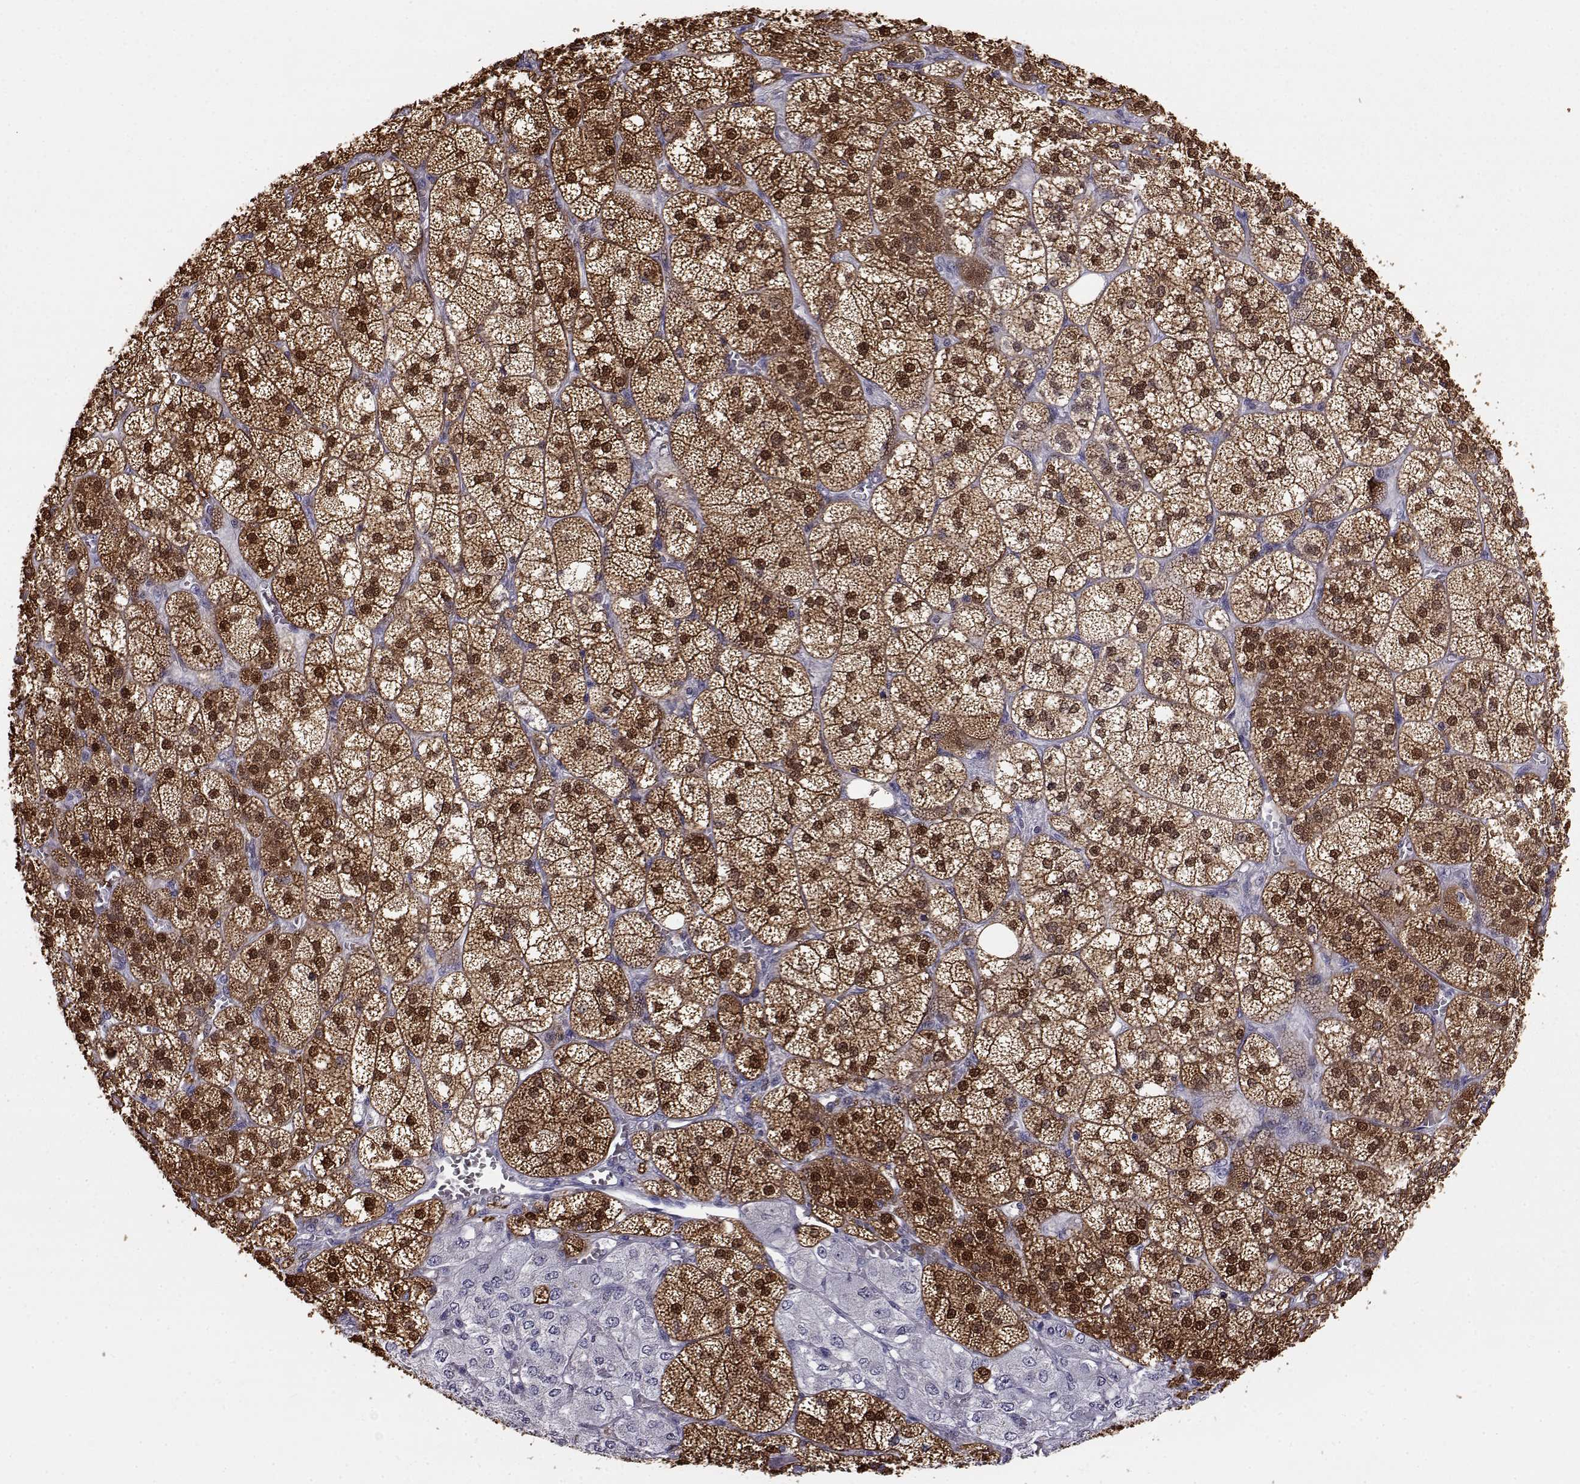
{"staining": {"intensity": "strong", "quantity": ">75%", "location": "cytoplasmic/membranous,nuclear"}, "tissue": "adrenal gland", "cell_type": "Glandular cells", "image_type": "normal", "snomed": [{"axis": "morphology", "description": "Normal tissue, NOS"}, {"axis": "topography", "description": "Adrenal gland"}], "caption": "Immunohistochemistry (IHC) staining of normal adrenal gland, which displays high levels of strong cytoplasmic/membranous,nuclear staining in about >75% of glandular cells indicating strong cytoplasmic/membranous,nuclear protein positivity. The staining was performed using DAB (3,3'-diaminobenzidine) (brown) for protein detection and nuclei were counterstained in hematoxylin (blue).", "gene": "AKR1B1", "patient": {"sex": "female", "age": 60}}